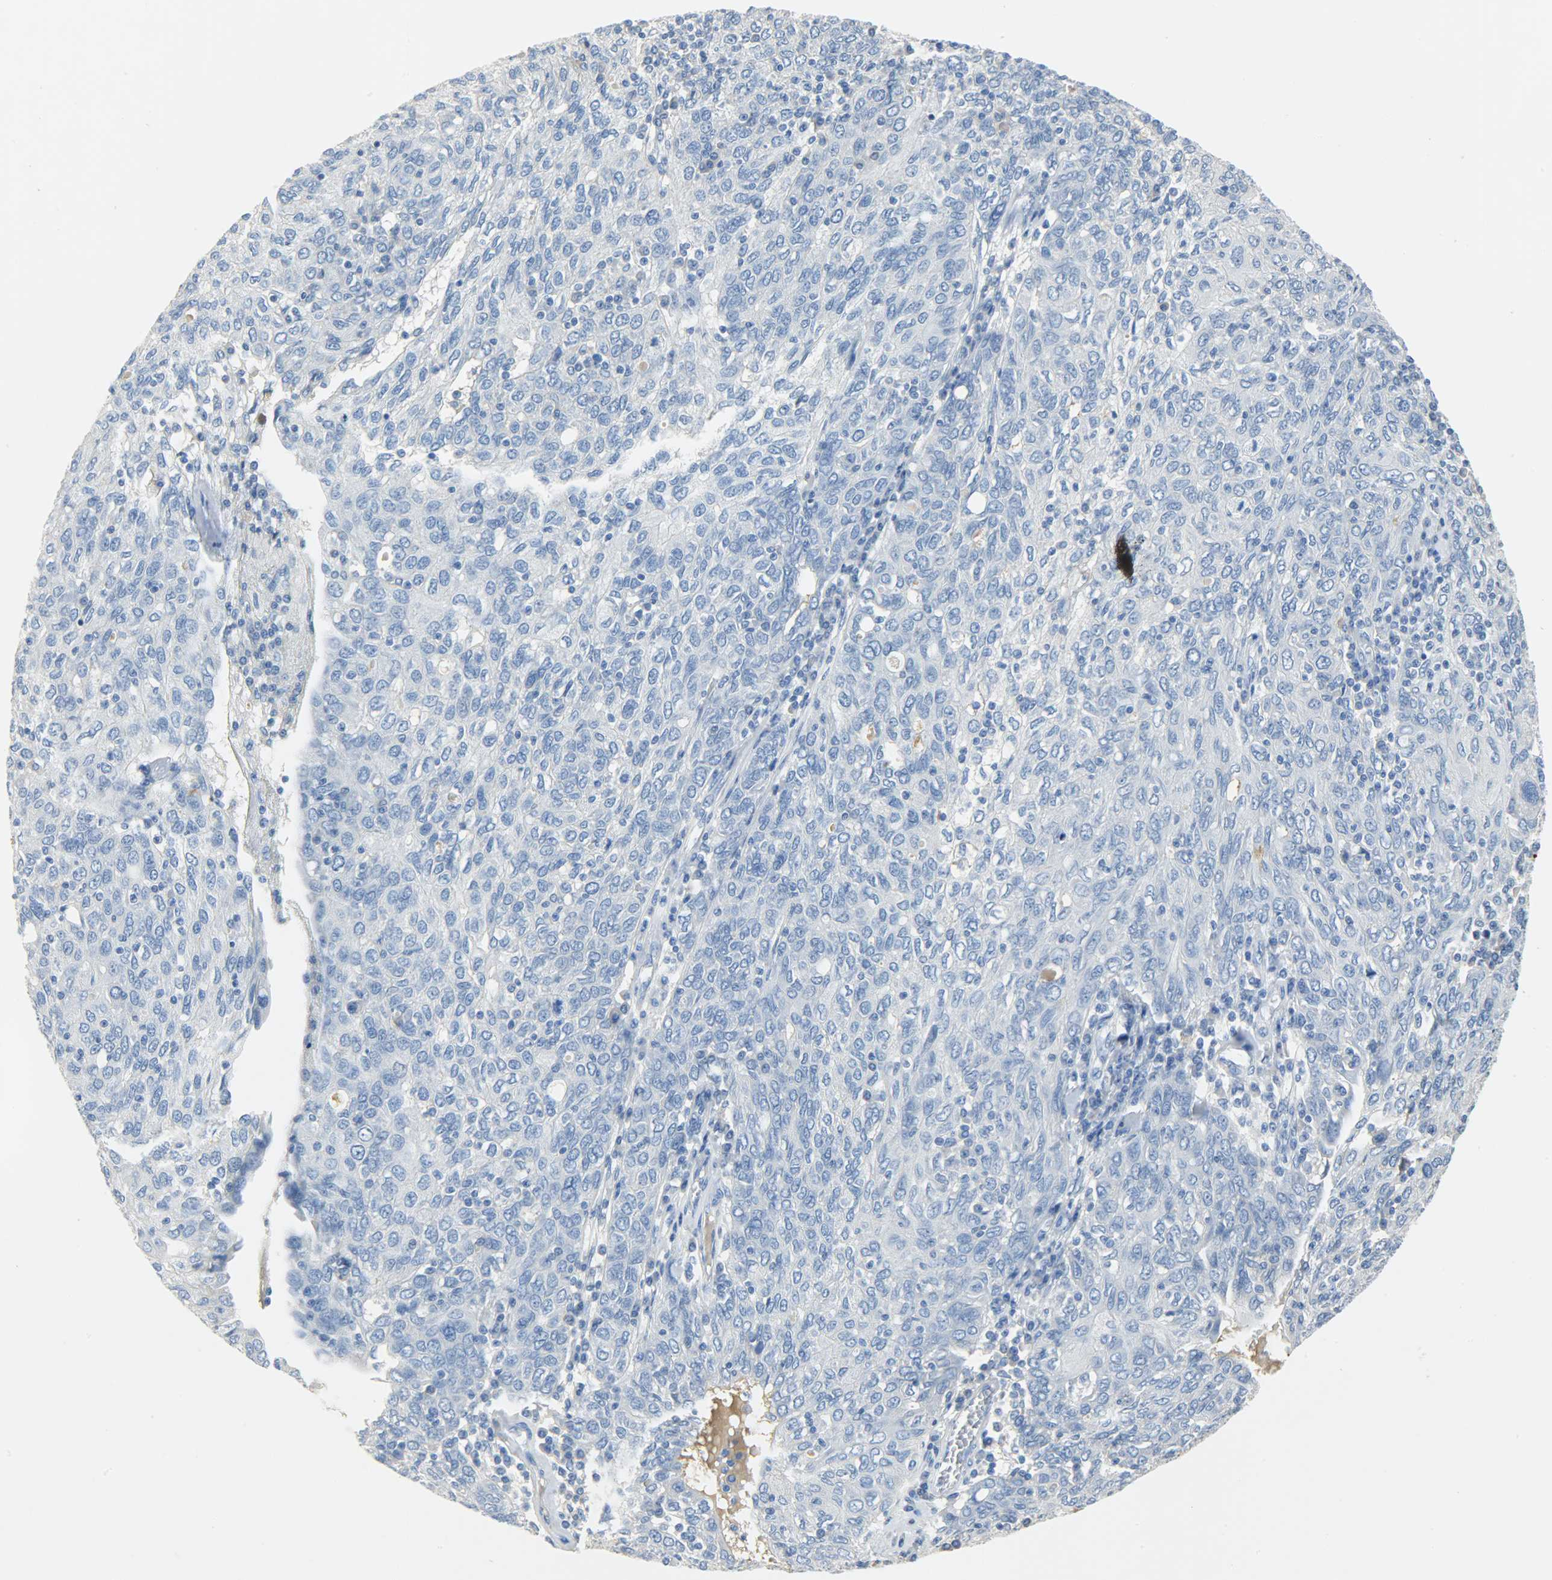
{"staining": {"intensity": "negative", "quantity": "none", "location": "none"}, "tissue": "ovarian cancer", "cell_type": "Tumor cells", "image_type": "cancer", "snomed": [{"axis": "morphology", "description": "Carcinoma, endometroid"}, {"axis": "topography", "description": "Ovary"}], "caption": "Histopathology image shows no significant protein staining in tumor cells of ovarian cancer.", "gene": "CRP", "patient": {"sex": "female", "age": 50}}